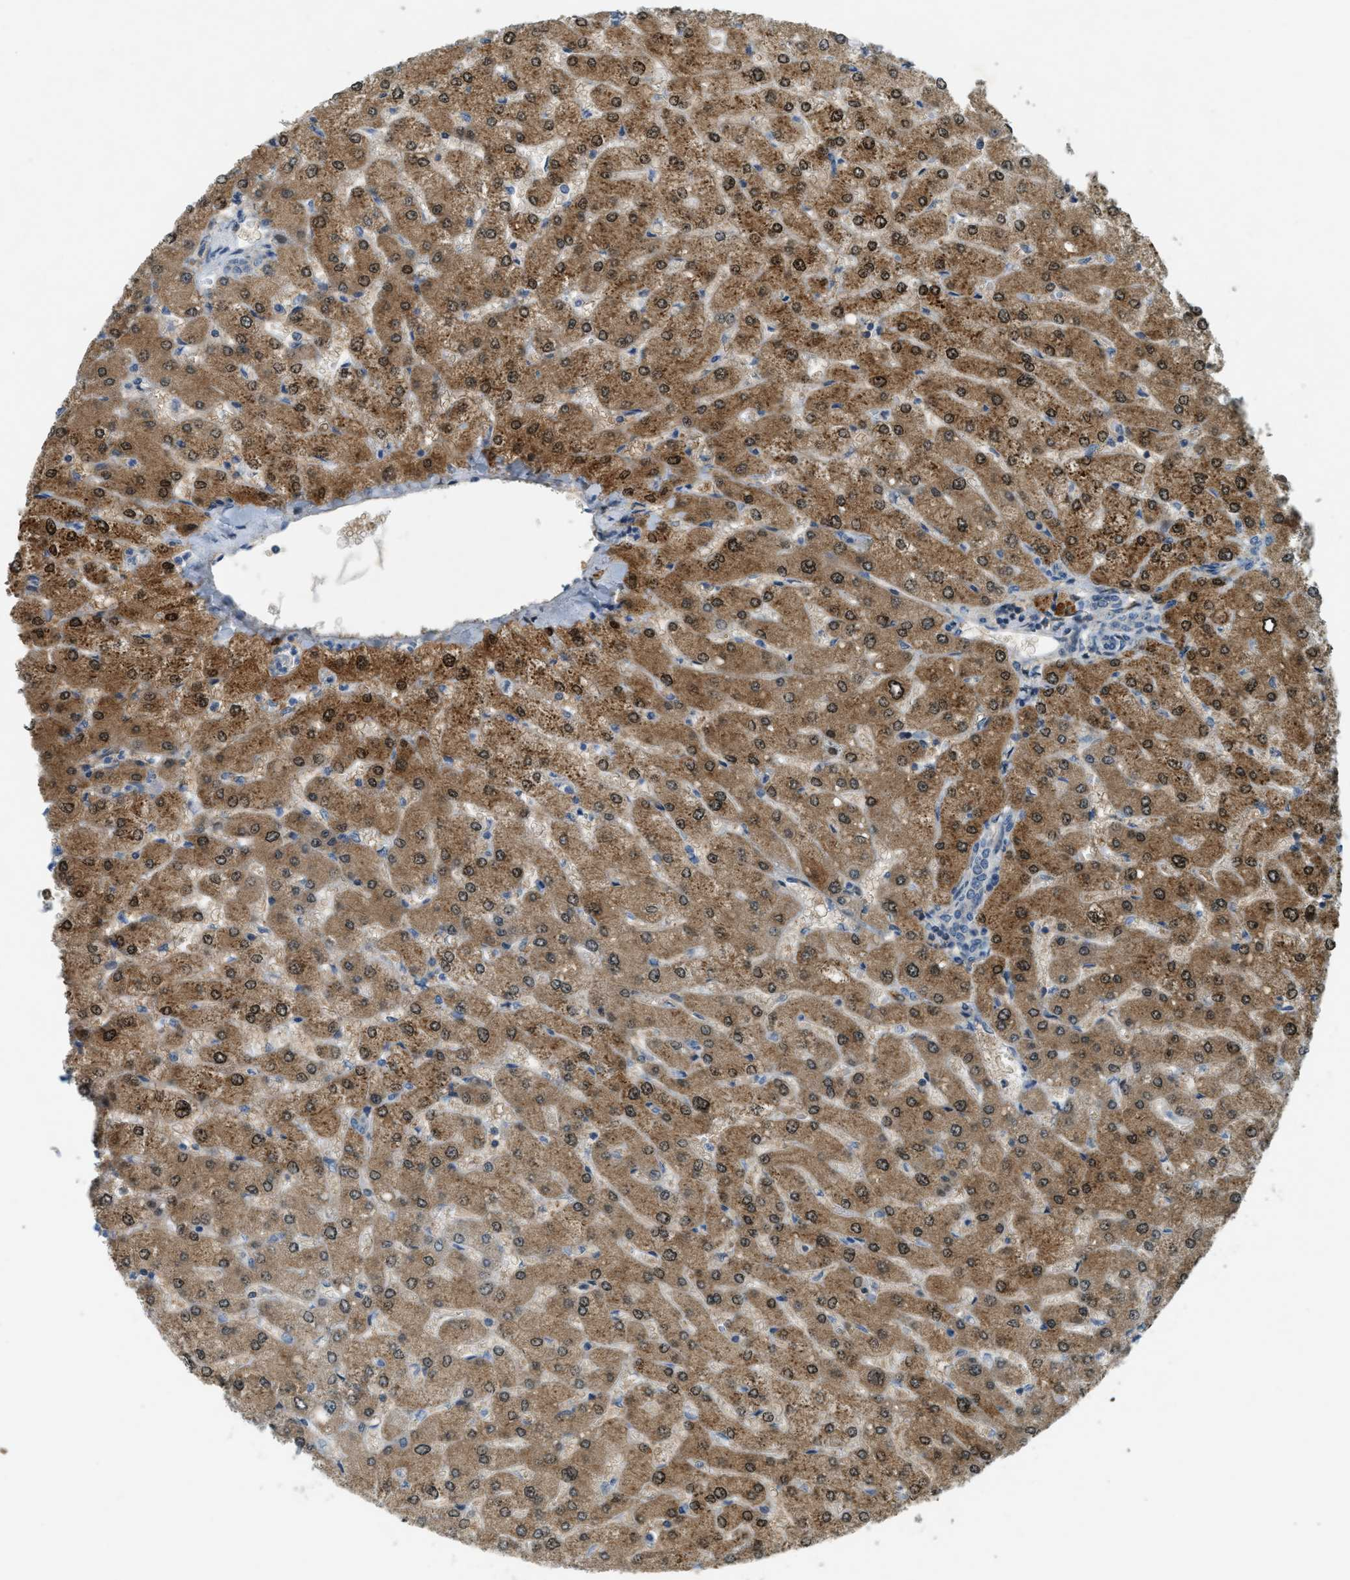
{"staining": {"intensity": "negative", "quantity": "none", "location": "none"}, "tissue": "liver", "cell_type": "Cholangiocytes", "image_type": "normal", "snomed": [{"axis": "morphology", "description": "Normal tissue, NOS"}, {"axis": "topography", "description": "Liver"}], "caption": "Immunohistochemistry (IHC) micrograph of unremarkable liver stained for a protein (brown), which displays no expression in cholangiocytes. (Brightfield microscopy of DAB (3,3'-diaminobenzidine) immunohistochemistry at high magnification).", "gene": "PDCL3", "patient": {"sex": "male", "age": 55}}